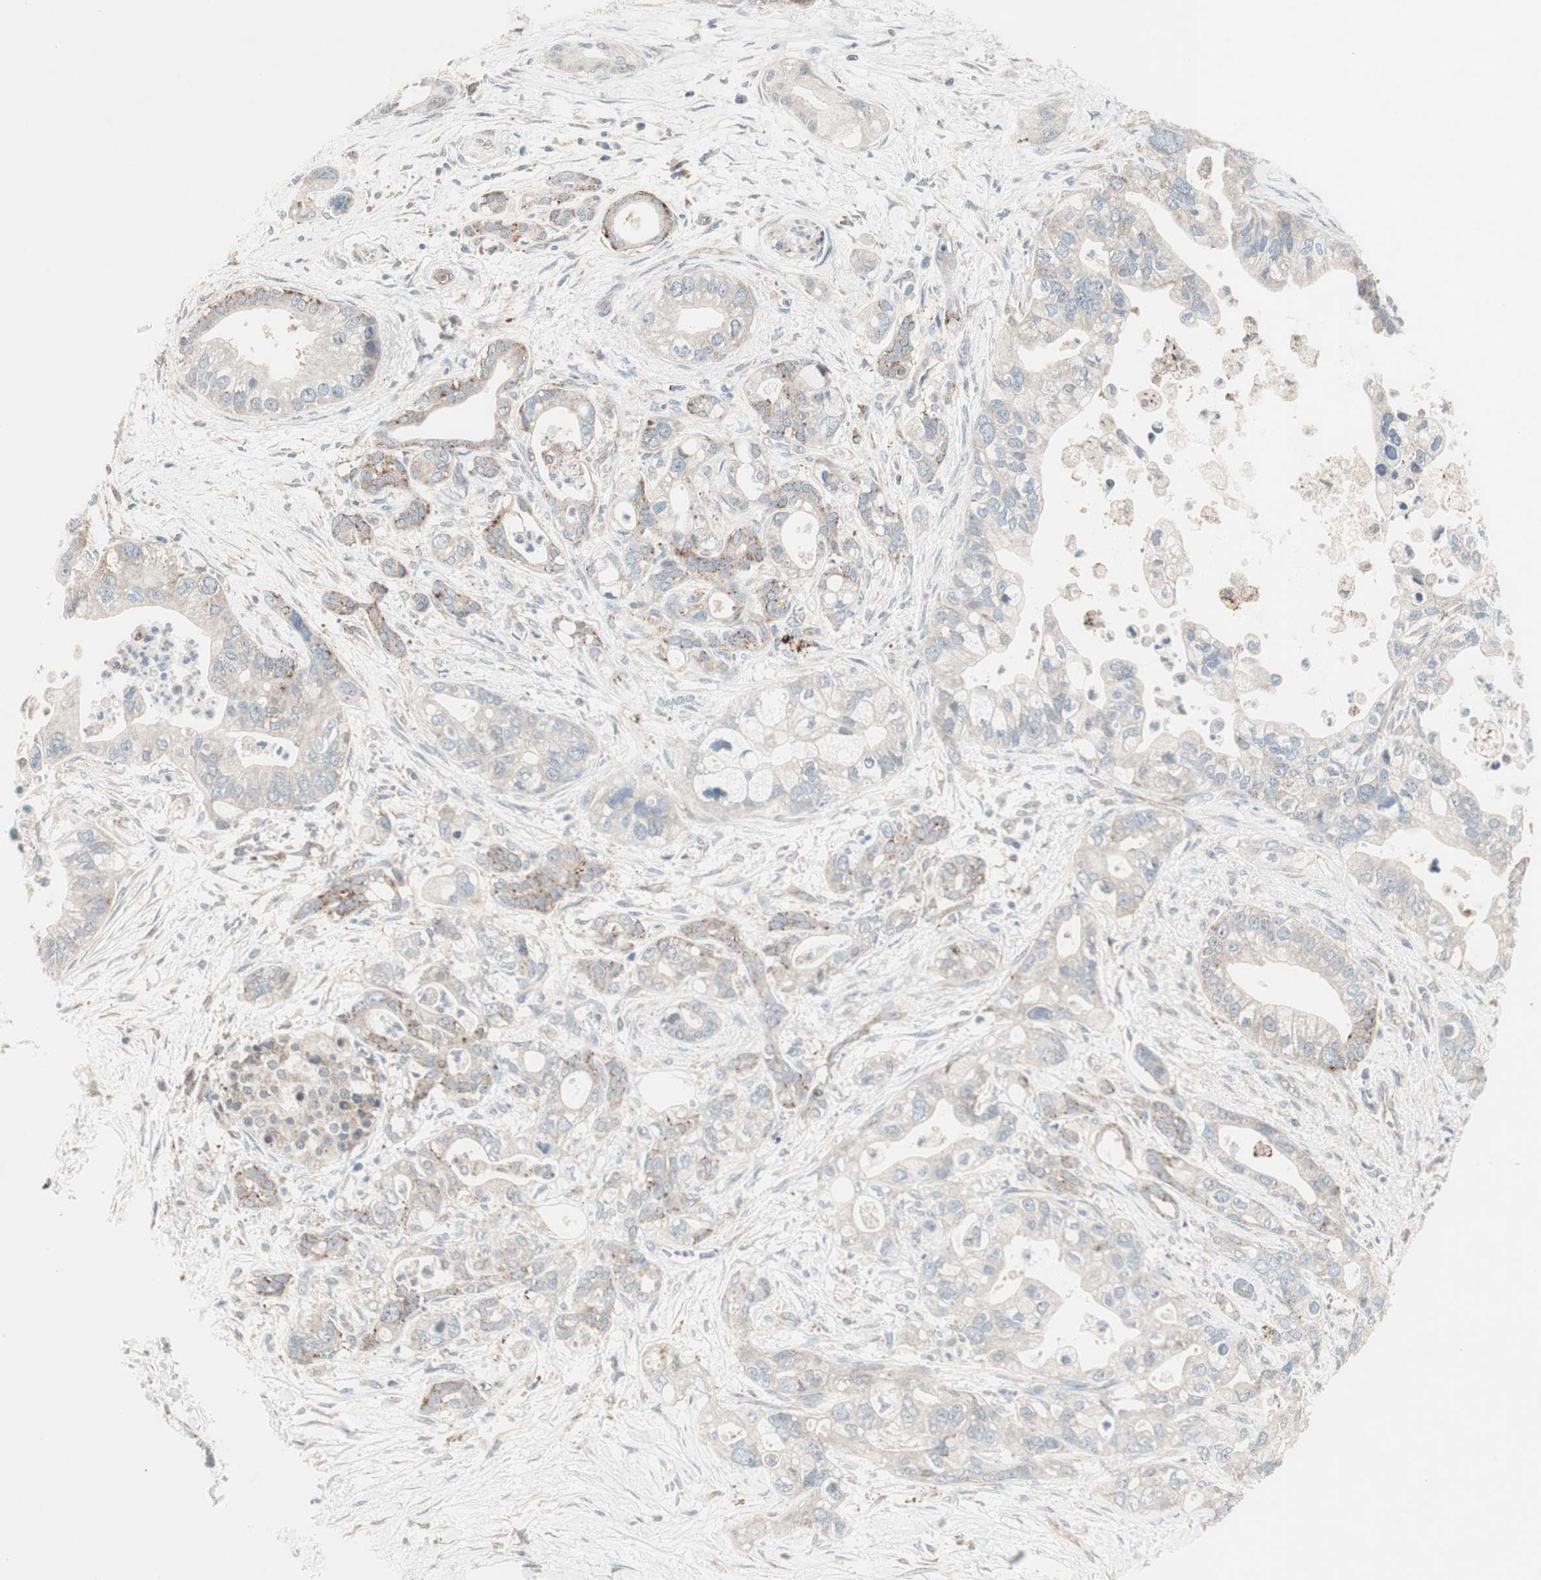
{"staining": {"intensity": "weak", "quantity": ">75%", "location": "cytoplasmic/membranous"}, "tissue": "pancreatic cancer", "cell_type": "Tumor cells", "image_type": "cancer", "snomed": [{"axis": "morphology", "description": "Adenocarcinoma, NOS"}, {"axis": "topography", "description": "Pancreas"}], "caption": "Pancreatic adenocarcinoma tissue reveals weak cytoplasmic/membranous staining in approximately >75% of tumor cells", "gene": "CCL14", "patient": {"sex": "male", "age": 70}}